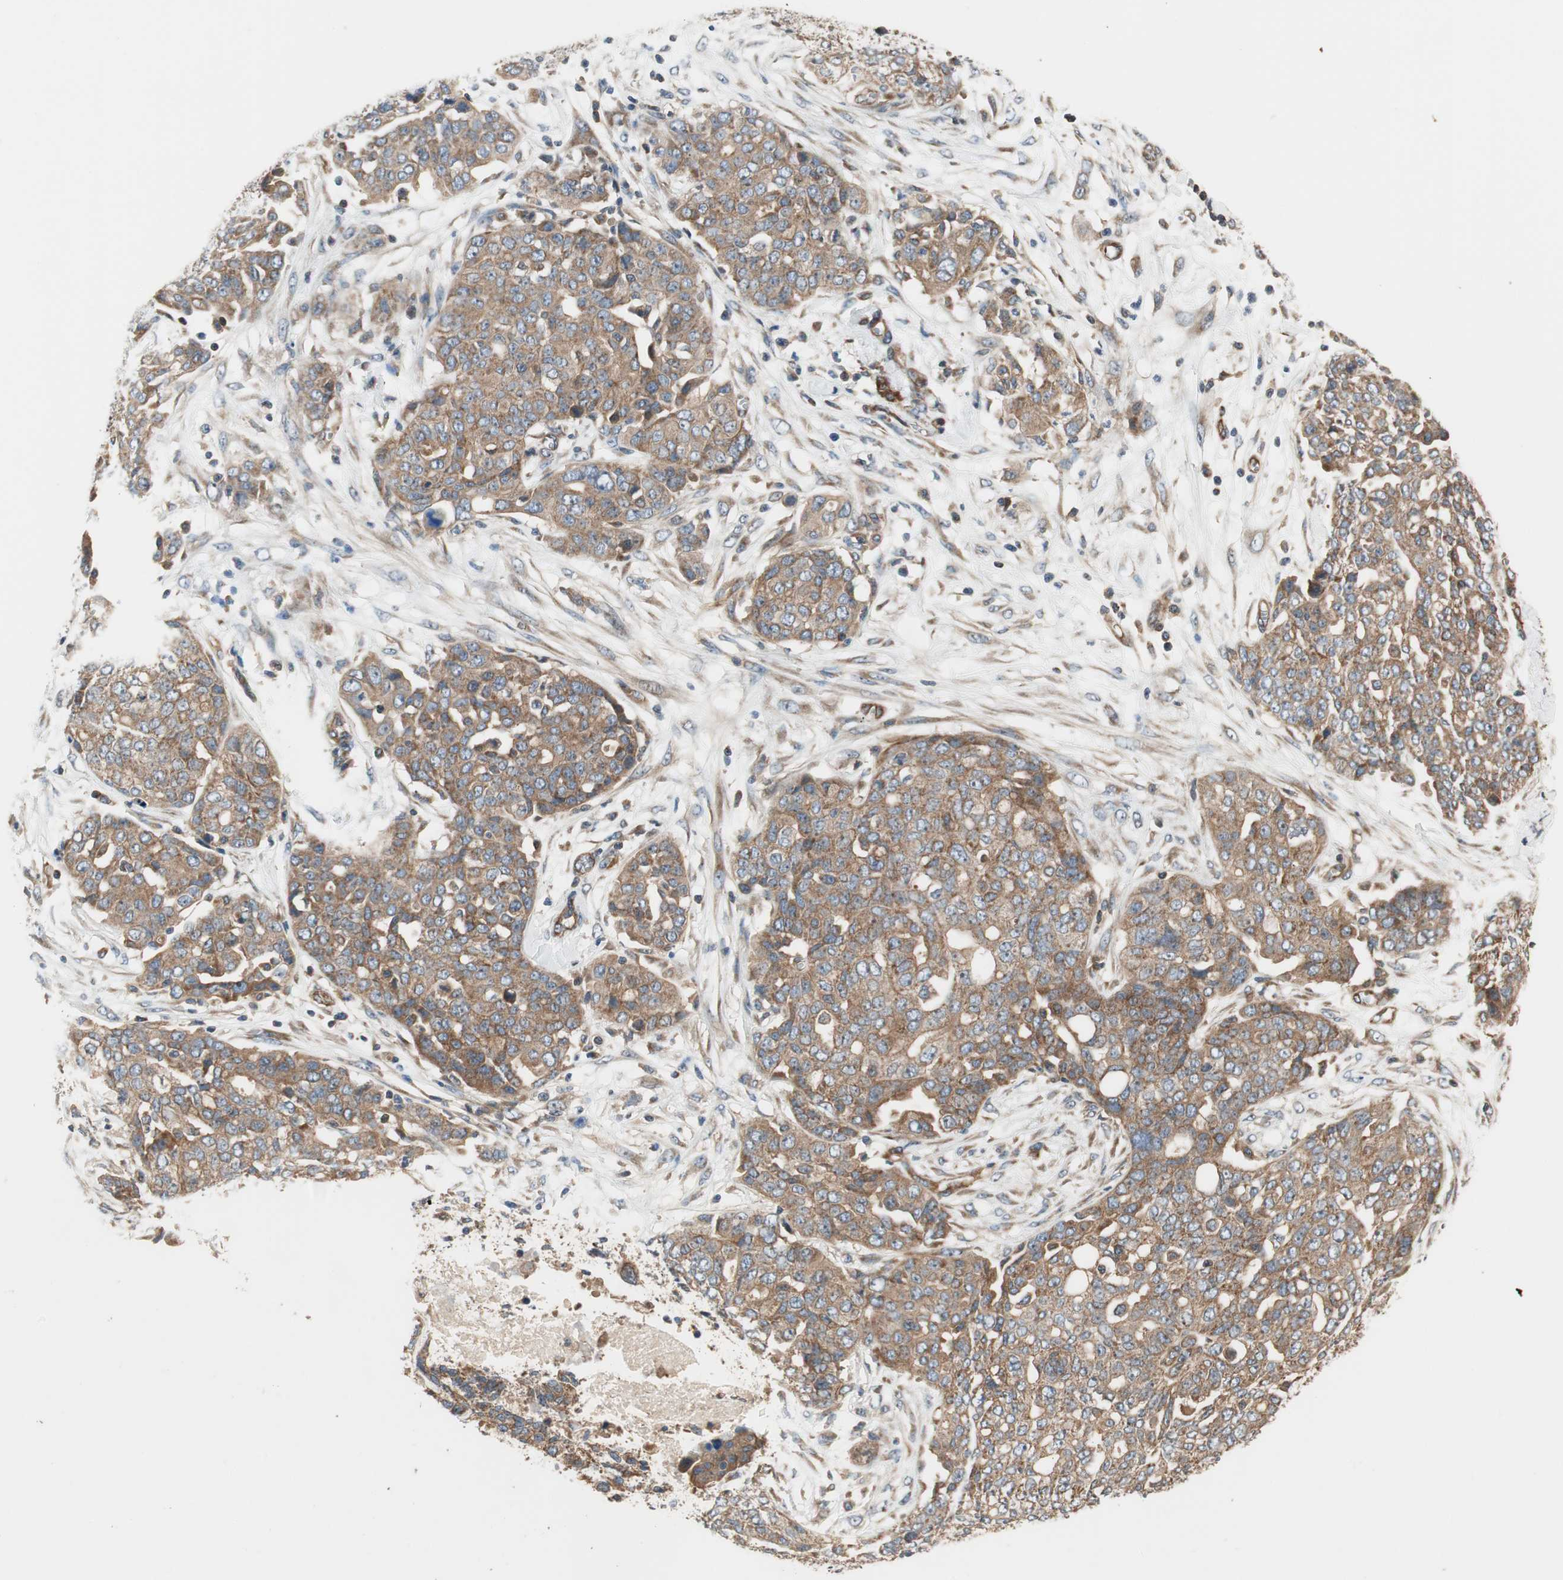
{"staining": {"intensity": "moderate", "quantity": ">75%", "location": "cytoplasmic/membranous"}, "tissue": "ovarian cancer", "cell_type": "Tumor cells", "image_type": "cancer", "snomed": [{"axis": "morphology", "description": "Cystadenocarcinoma, serous, NOS"}, {"axis": "topography", "description": "Soft tissue"}, {"axis": "topography", "description": "Ovary"}], "caption": "The image demonstrates a brown stain indicating the presence of a protein in the cytoplasmic/membranous of tumor cells in serous cystadenocarcinoma (ovarian).", "gene": "CTTNBP2NL", "patient": {"sex": "female", "age": 57}}